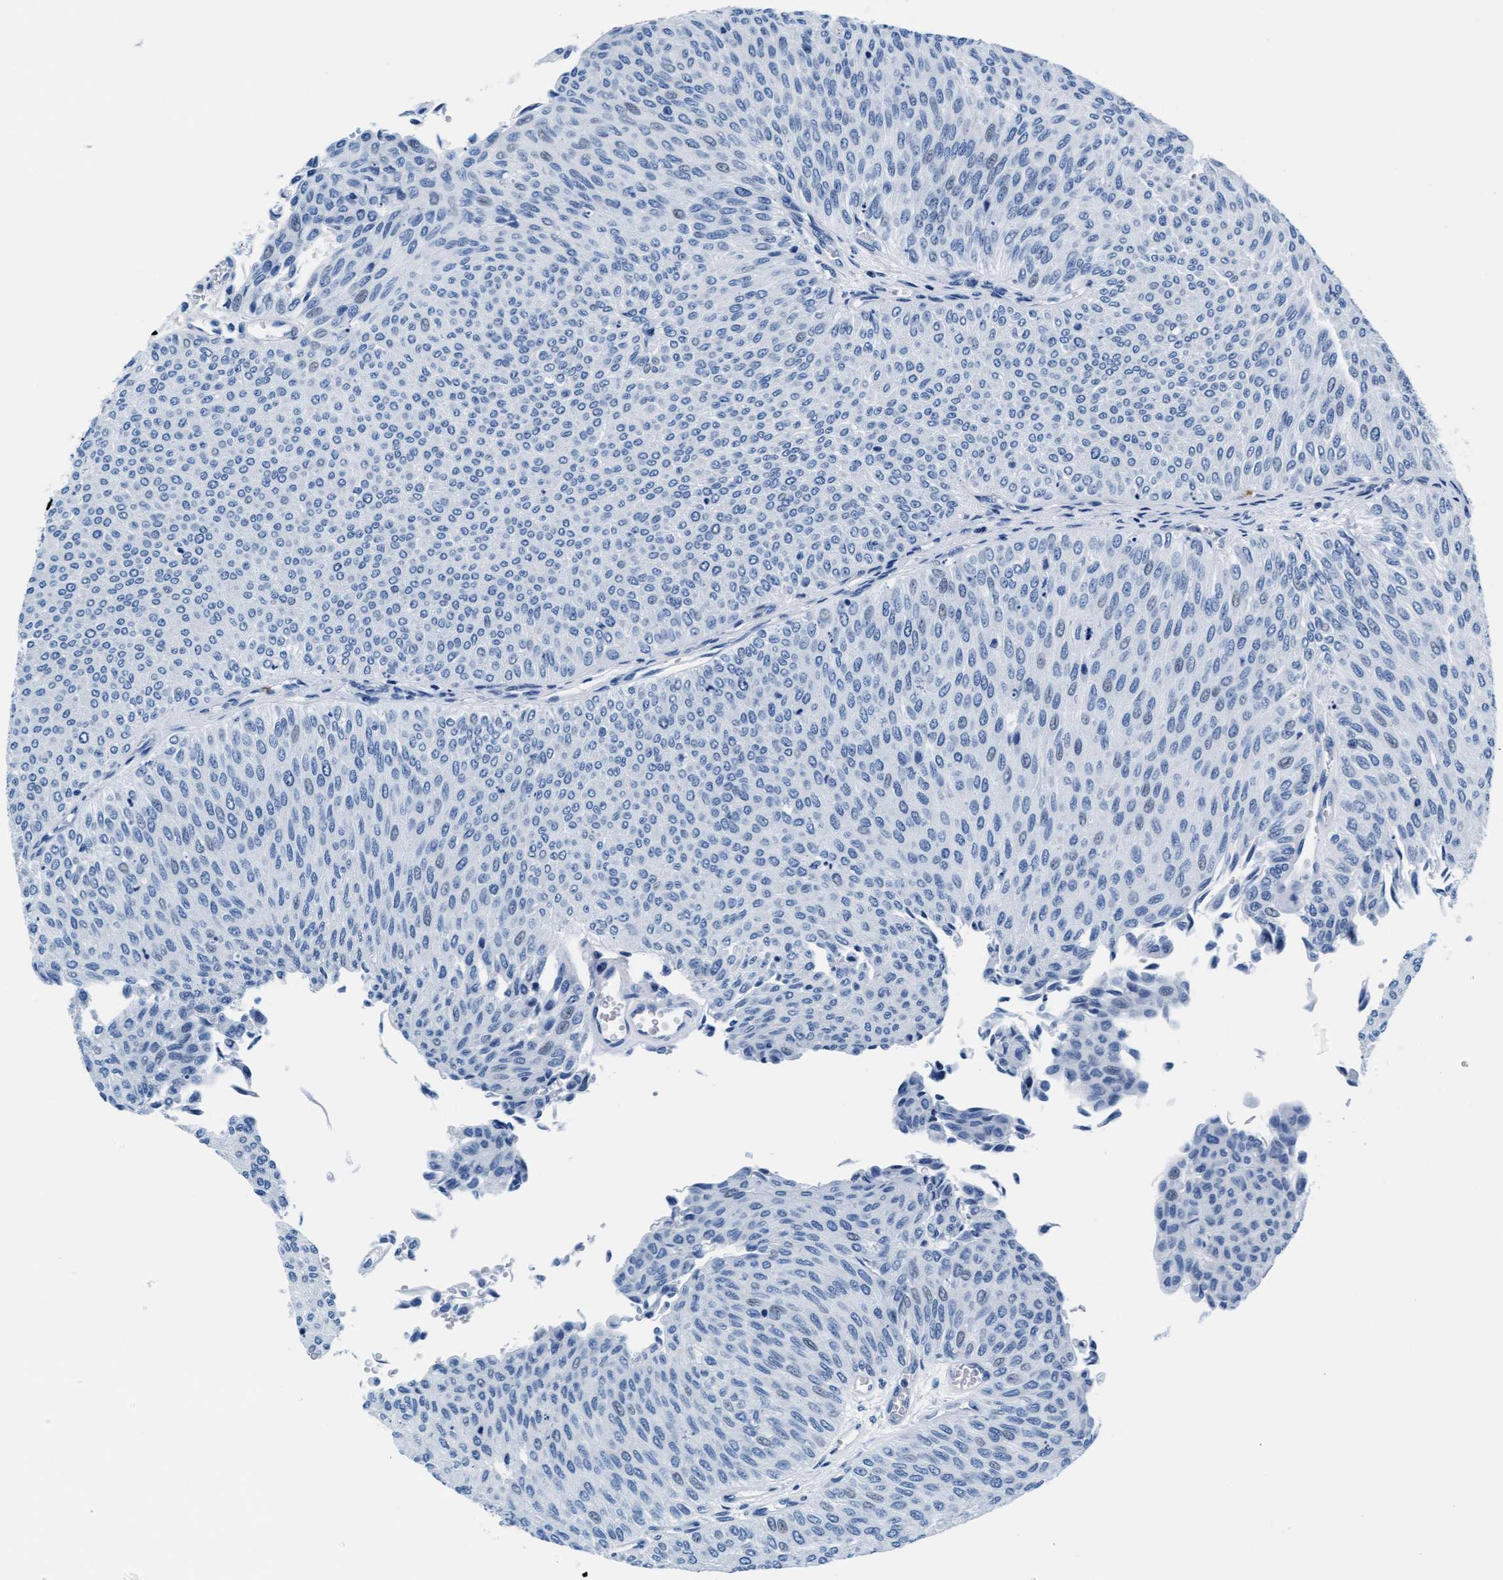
{"staining": {"intensity": "negative", "quantity": "none", "location": "none"}, "tissue": "urothelial cancer", "cell_type": "Tumor cells", "image_type": "cancer", "snomed": [{"axis": "morphology", "description": "Urothelial carcinoma, Low grade"}, {"axis": "topography", "description": "Urinary bladder"}], "caption": "A high-resolution histopathology image shows IHC staining of low-grade urothelial carcinoma, which demonstrates no significant expression in tumor cells.", "gene": "MMP8", "patient": {"sex": "male", "age": 78}}